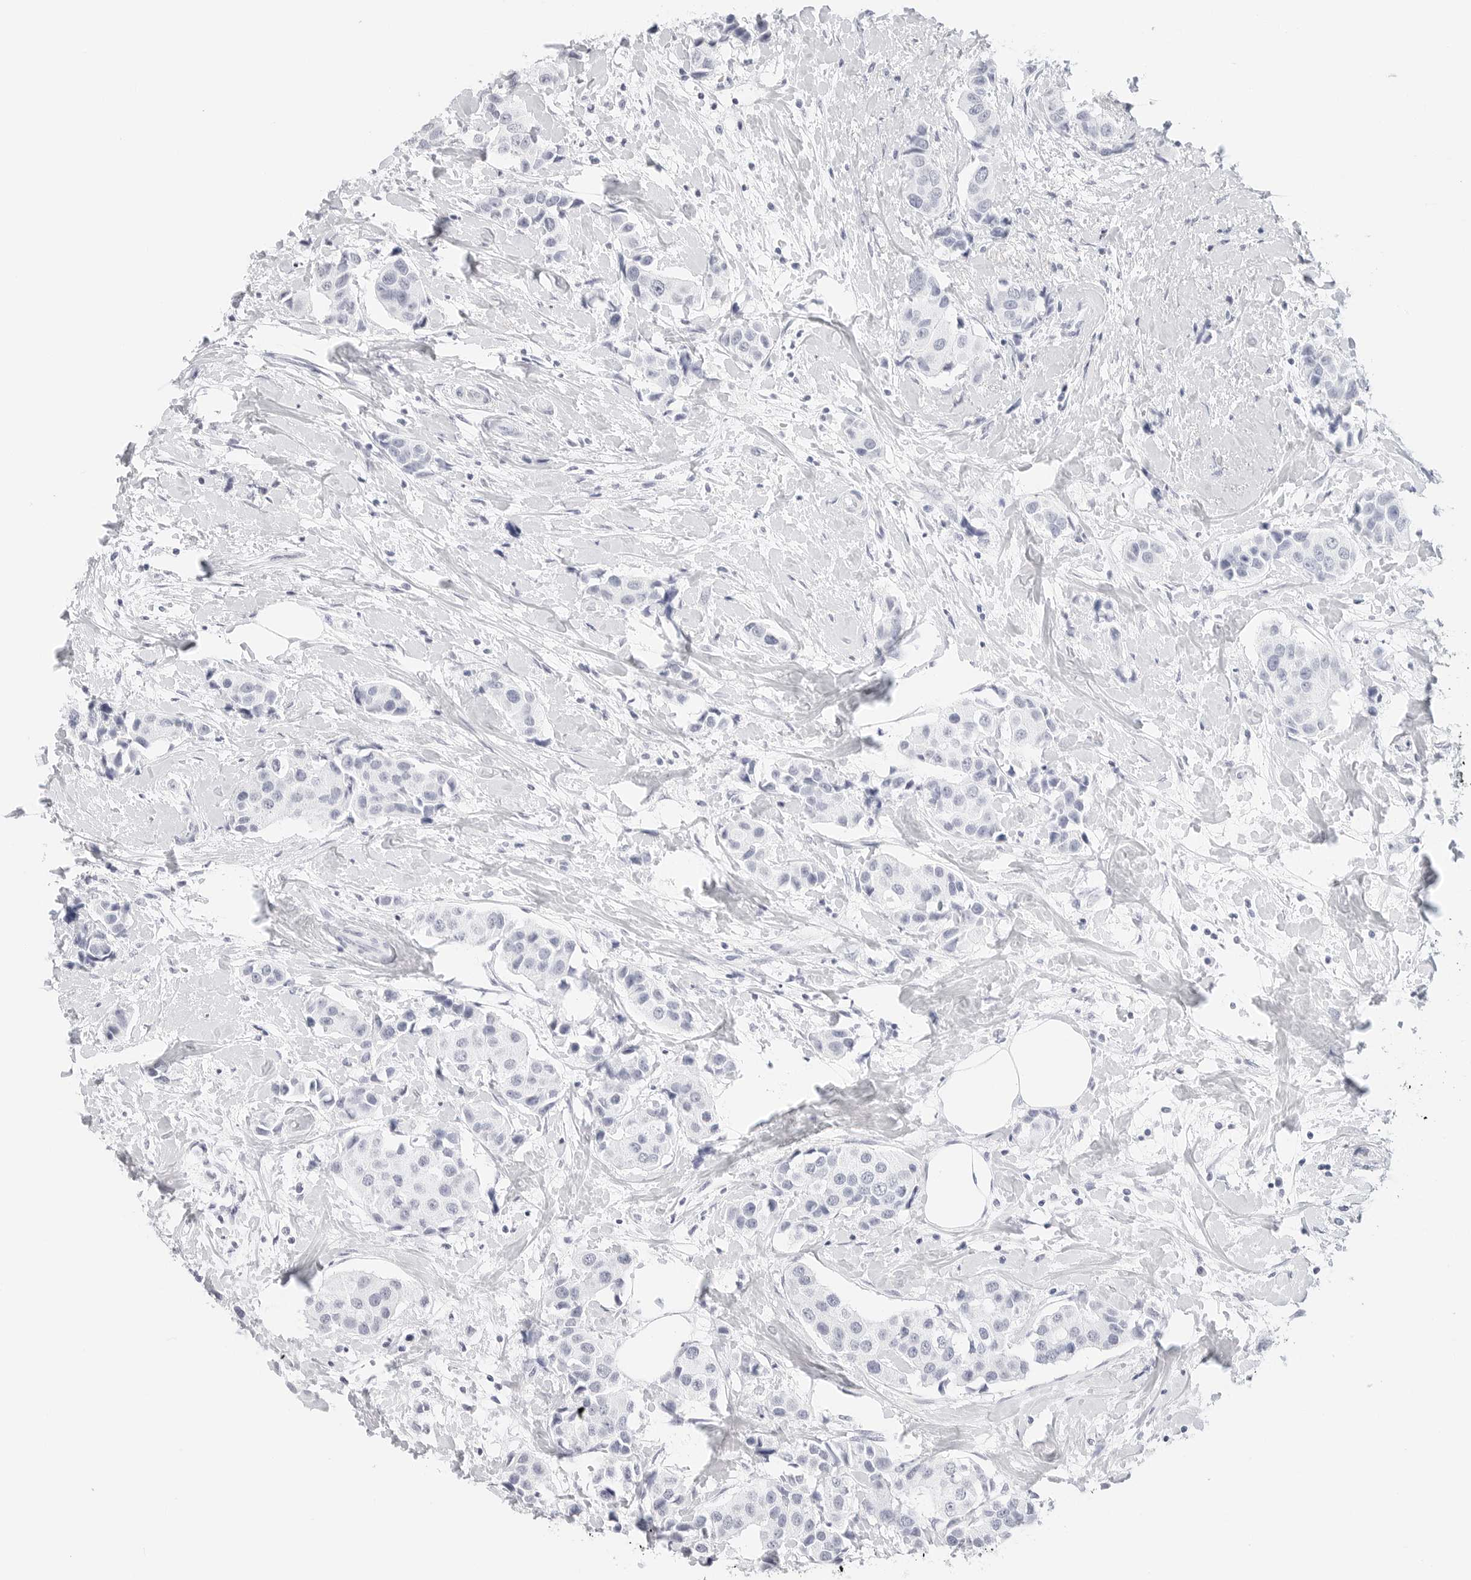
{"staining": {"intensity": "negative", "quantity": "none", "location": "none"}, "tissue": "breast cancer", "cell_type": "Tumor cells", "image_type": "cancer", "snomed": [{"axis": "morphology", "description": "Normal tissue, NOS"}, {"axis": "morphology", "description": "Duct carcinoma"}, {"axis": "topography", "description": "Breast"}], "caption": "Protein analysis of intraductal carcinoma (breast) shows no significant expression in tumor cells.", "gene": "TFF2", "patient": {"sex": "female", "age": 39}}